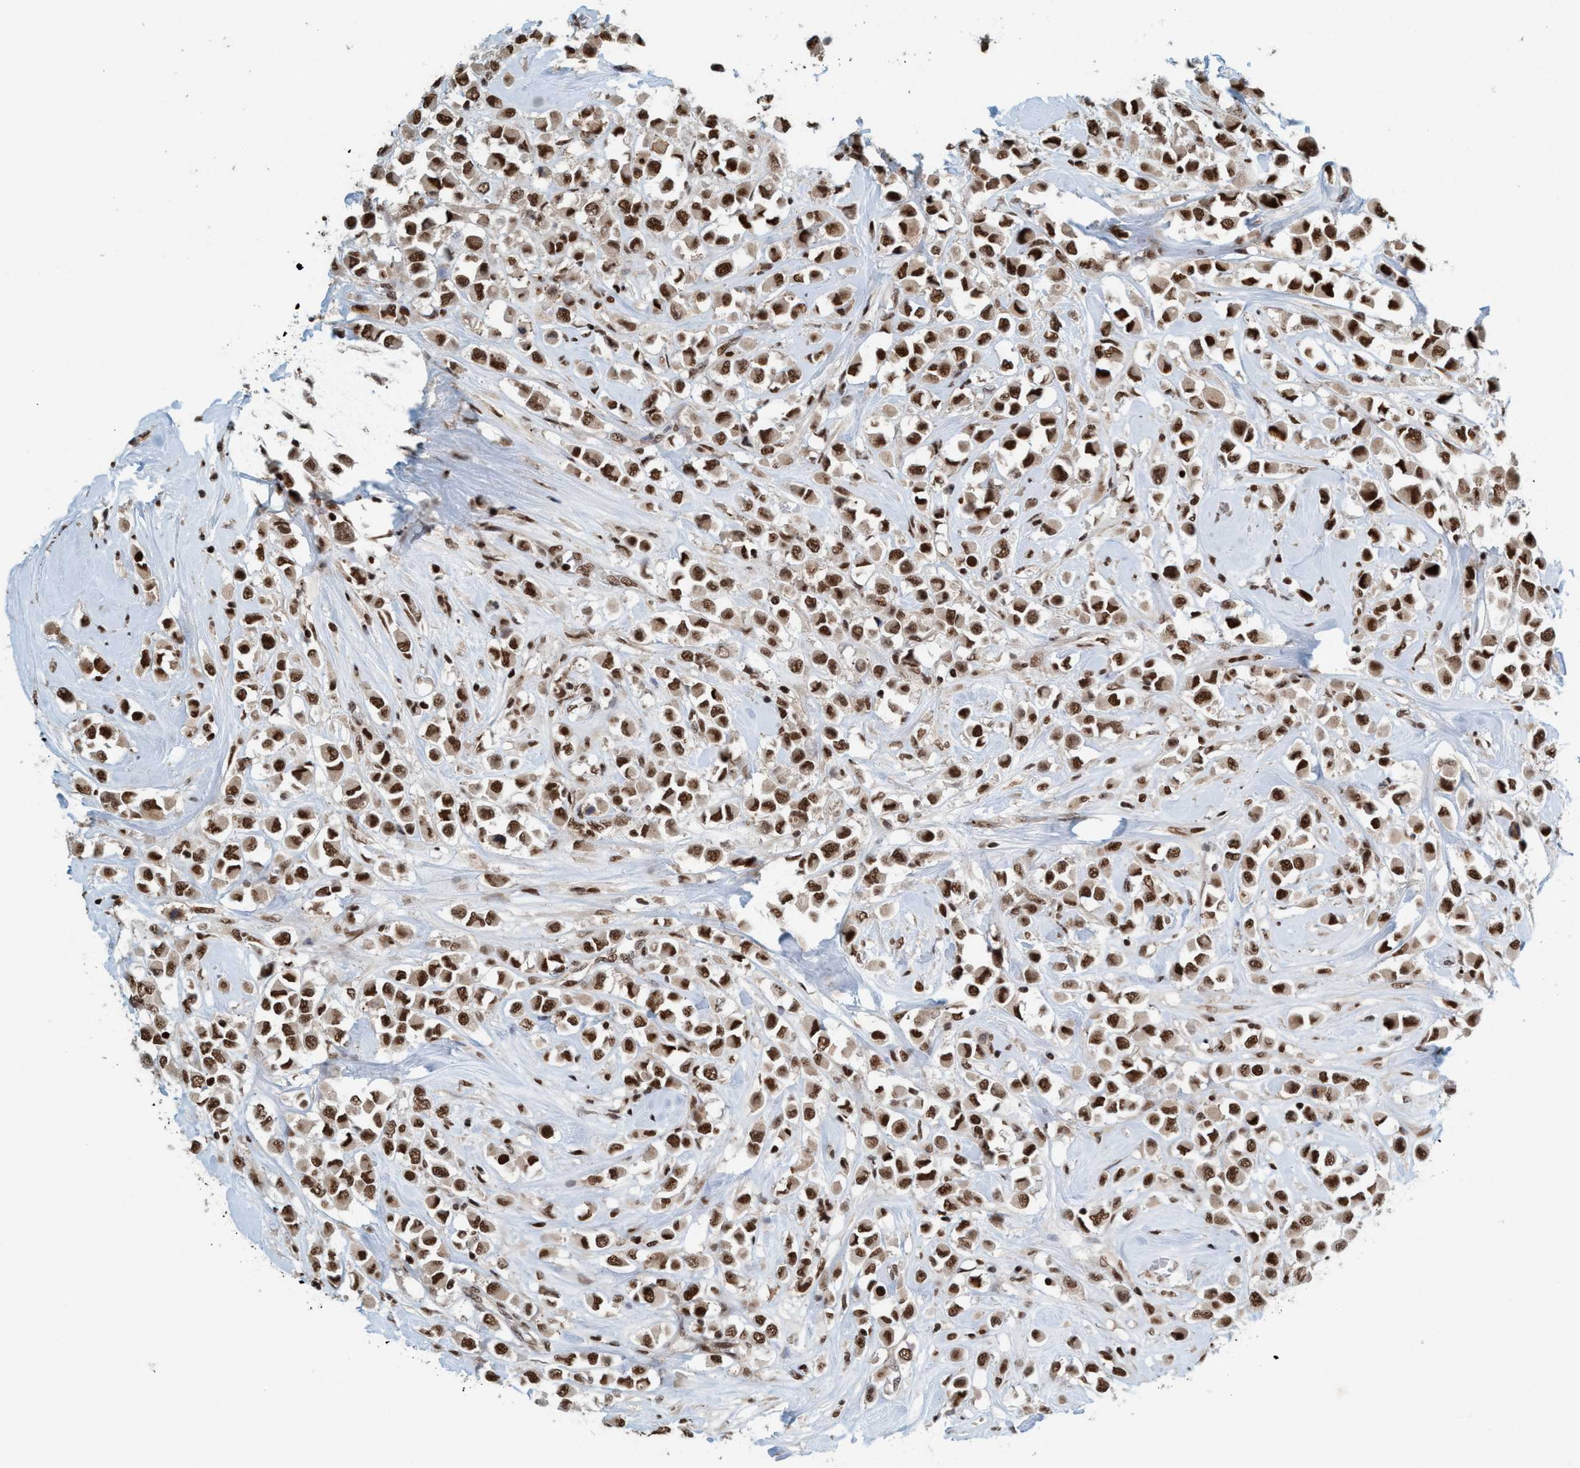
{"staining": {"intensity": "strong", "quantity": ">75%", "location": "nuclear"}, "tissue": "breast cancer", "cell_type": "Tumor cells", "image_type": "cancer", "snomed": [{"axis": "morphology", "description": "Duct carcinoma"}, {"axis": "topography", "description": "Breast"}], "caption": "IHC image of neoplastic tissue: human breast invasive ductal carcinoma stained using immunohistochemistry (IHC) exhibits high levels of strong protein expression localized specifically in the nuclear of tumor cells, appearing as a nuclear brown color.", "gene": "SMCR8", "patient": {"sex": "female", "age": 61}}